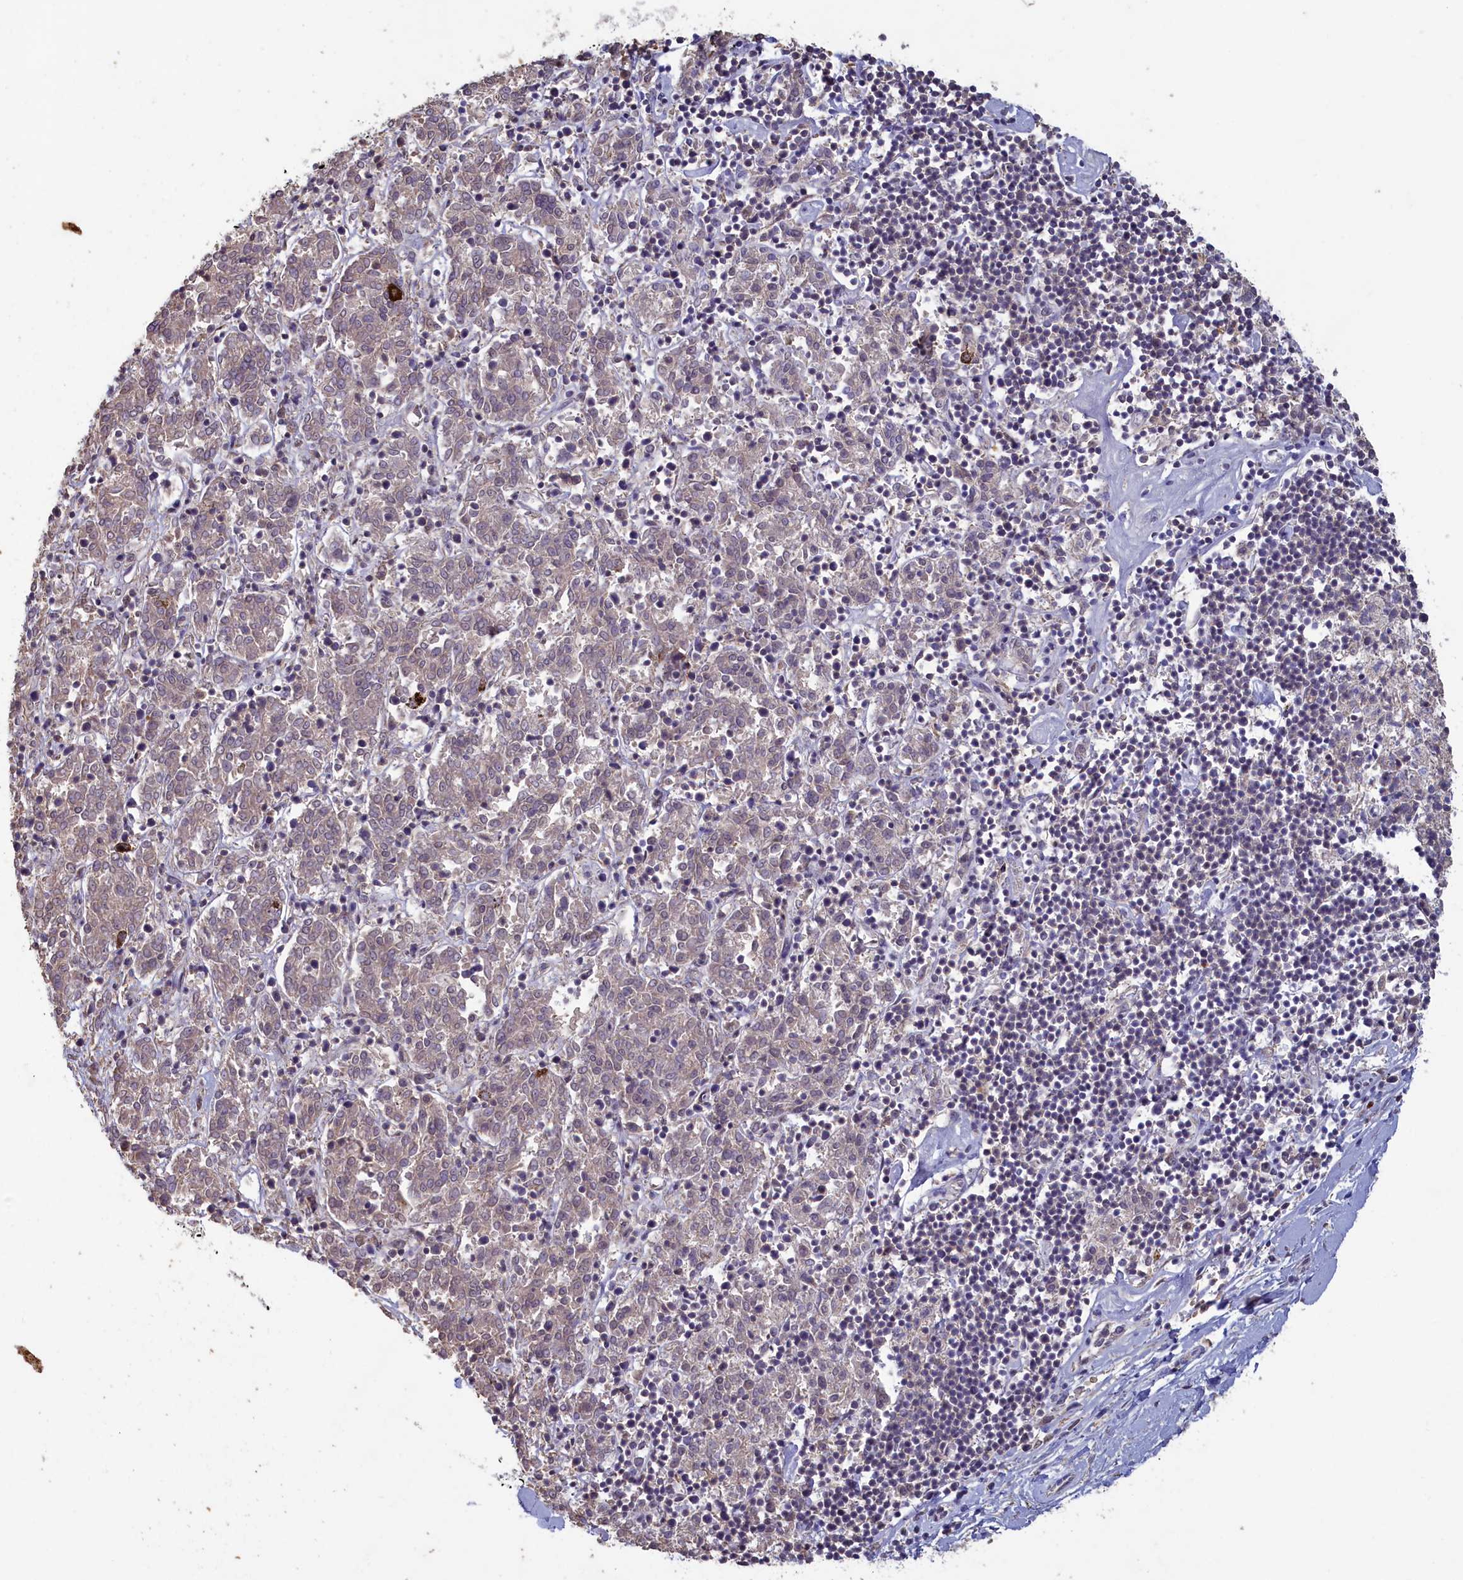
{"staining": {"intensity": "negative", "quantity": "none", "location": "none"}, "tissue": "melanoma", "cell_type": "Tumor cells", "image_type": "cancer", "snomed": [{"axis": "morphology", "description": "Malignant melanoma, NOS"}, {"axis": "topography", "description": "Skin"}], "caption": "The image reveals no significant expression in tumor cells of malignant melanoma. (DAB (3,3'-diaminobenzidine) immunohistochemistry (IHC) visualized using brightfield microscopy, high magnification).", "gene": "ATF7IP2", "patient": {"sex": "female", "age": 72}}